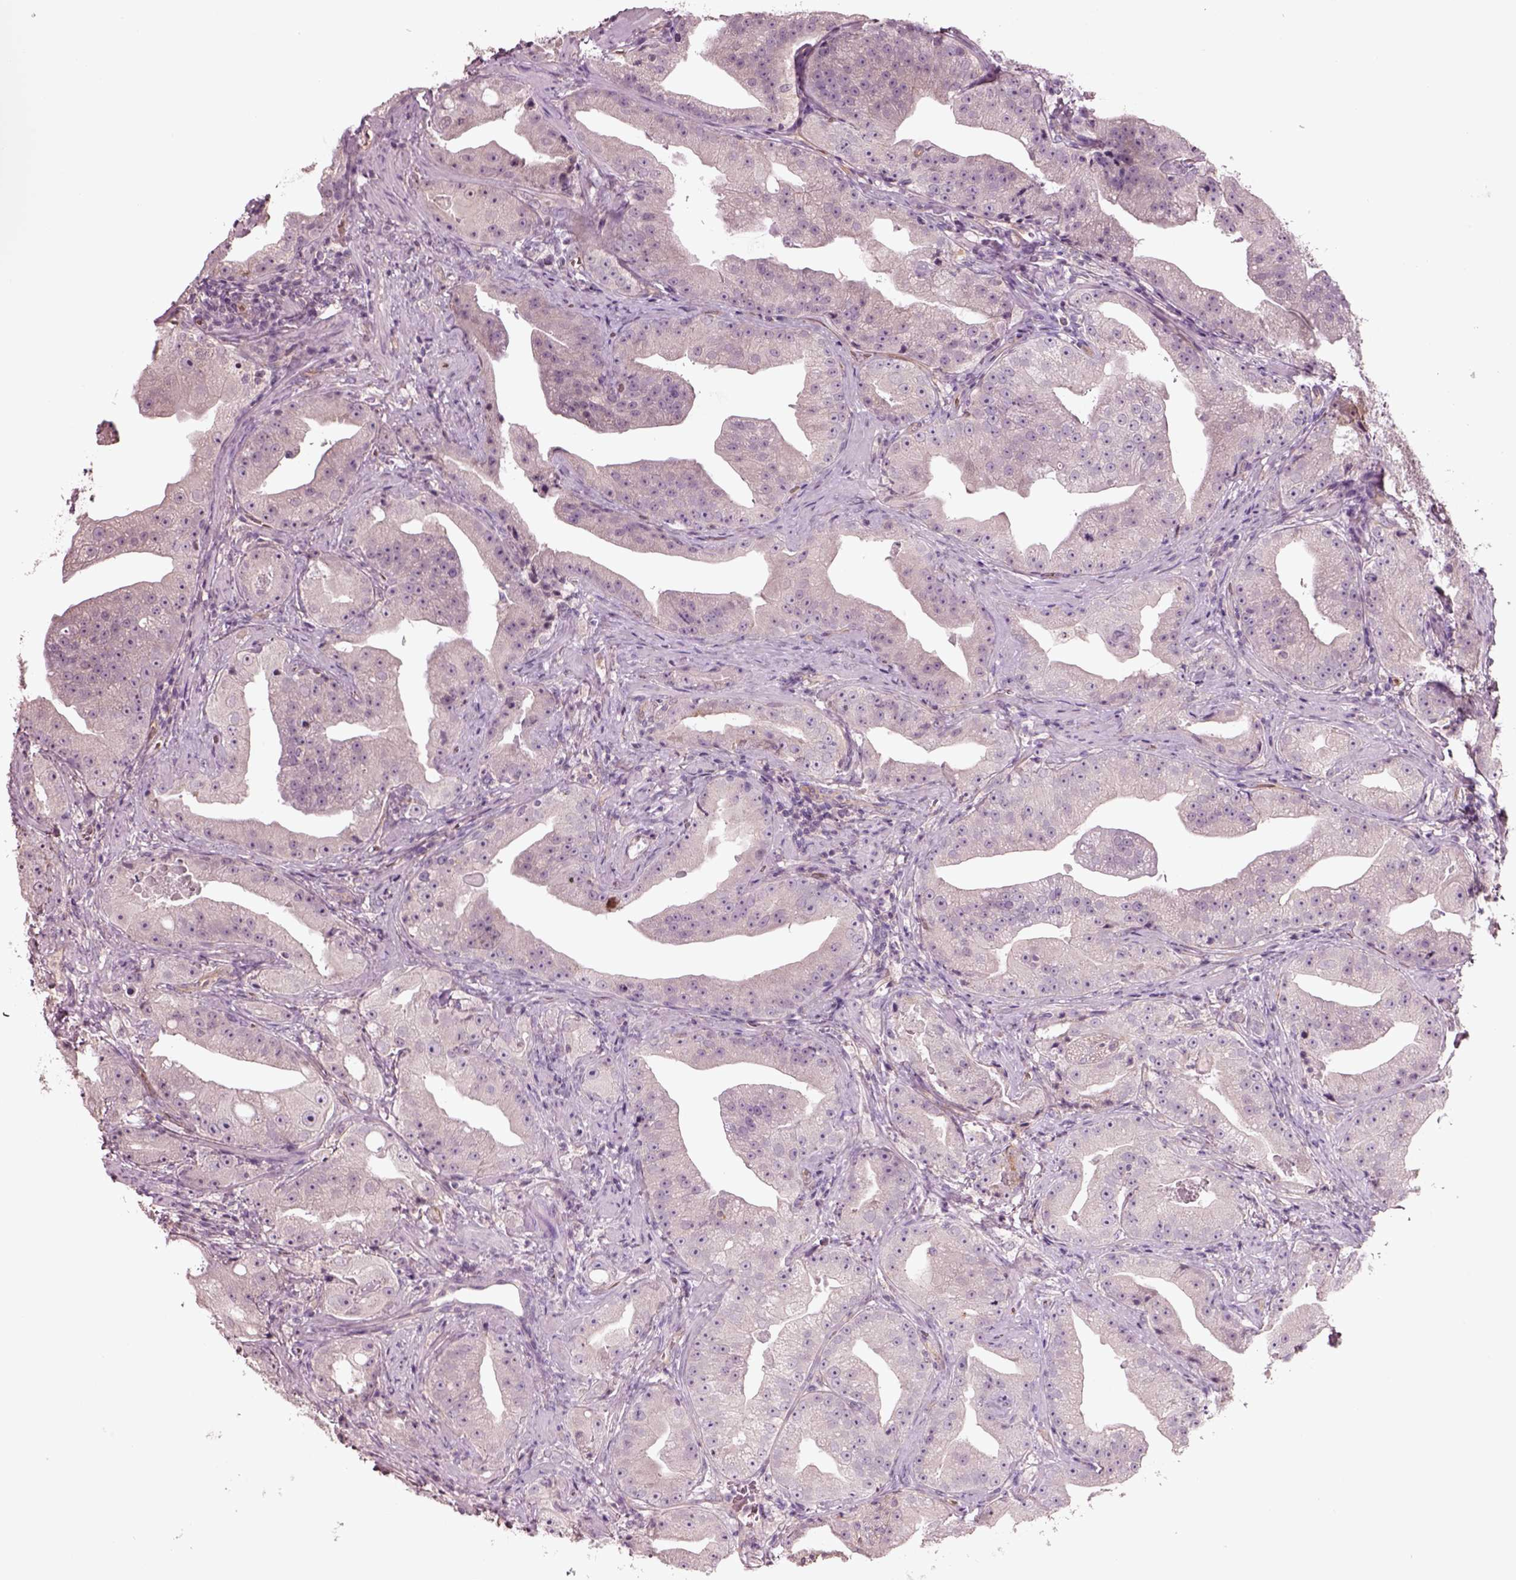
{"staining": {"intensity": "negative", "quantity": "none", "location": "none"}, "tissue": "prostate cancer", "cell_type": "Tumor cells", "image_type": "cancer", "snomed": [{"axis": "morphology", "description": "Adenocarcinoma, Low grade"}, {"axis": "topography", "description": "Prostate"}], "caption": "This is an immunohistochemistry photomicrograph of prostate cancer. There is no expression in tumor cells.", "gene": "DUOXA2", "patient": {"sex": "male", "age": 62}}